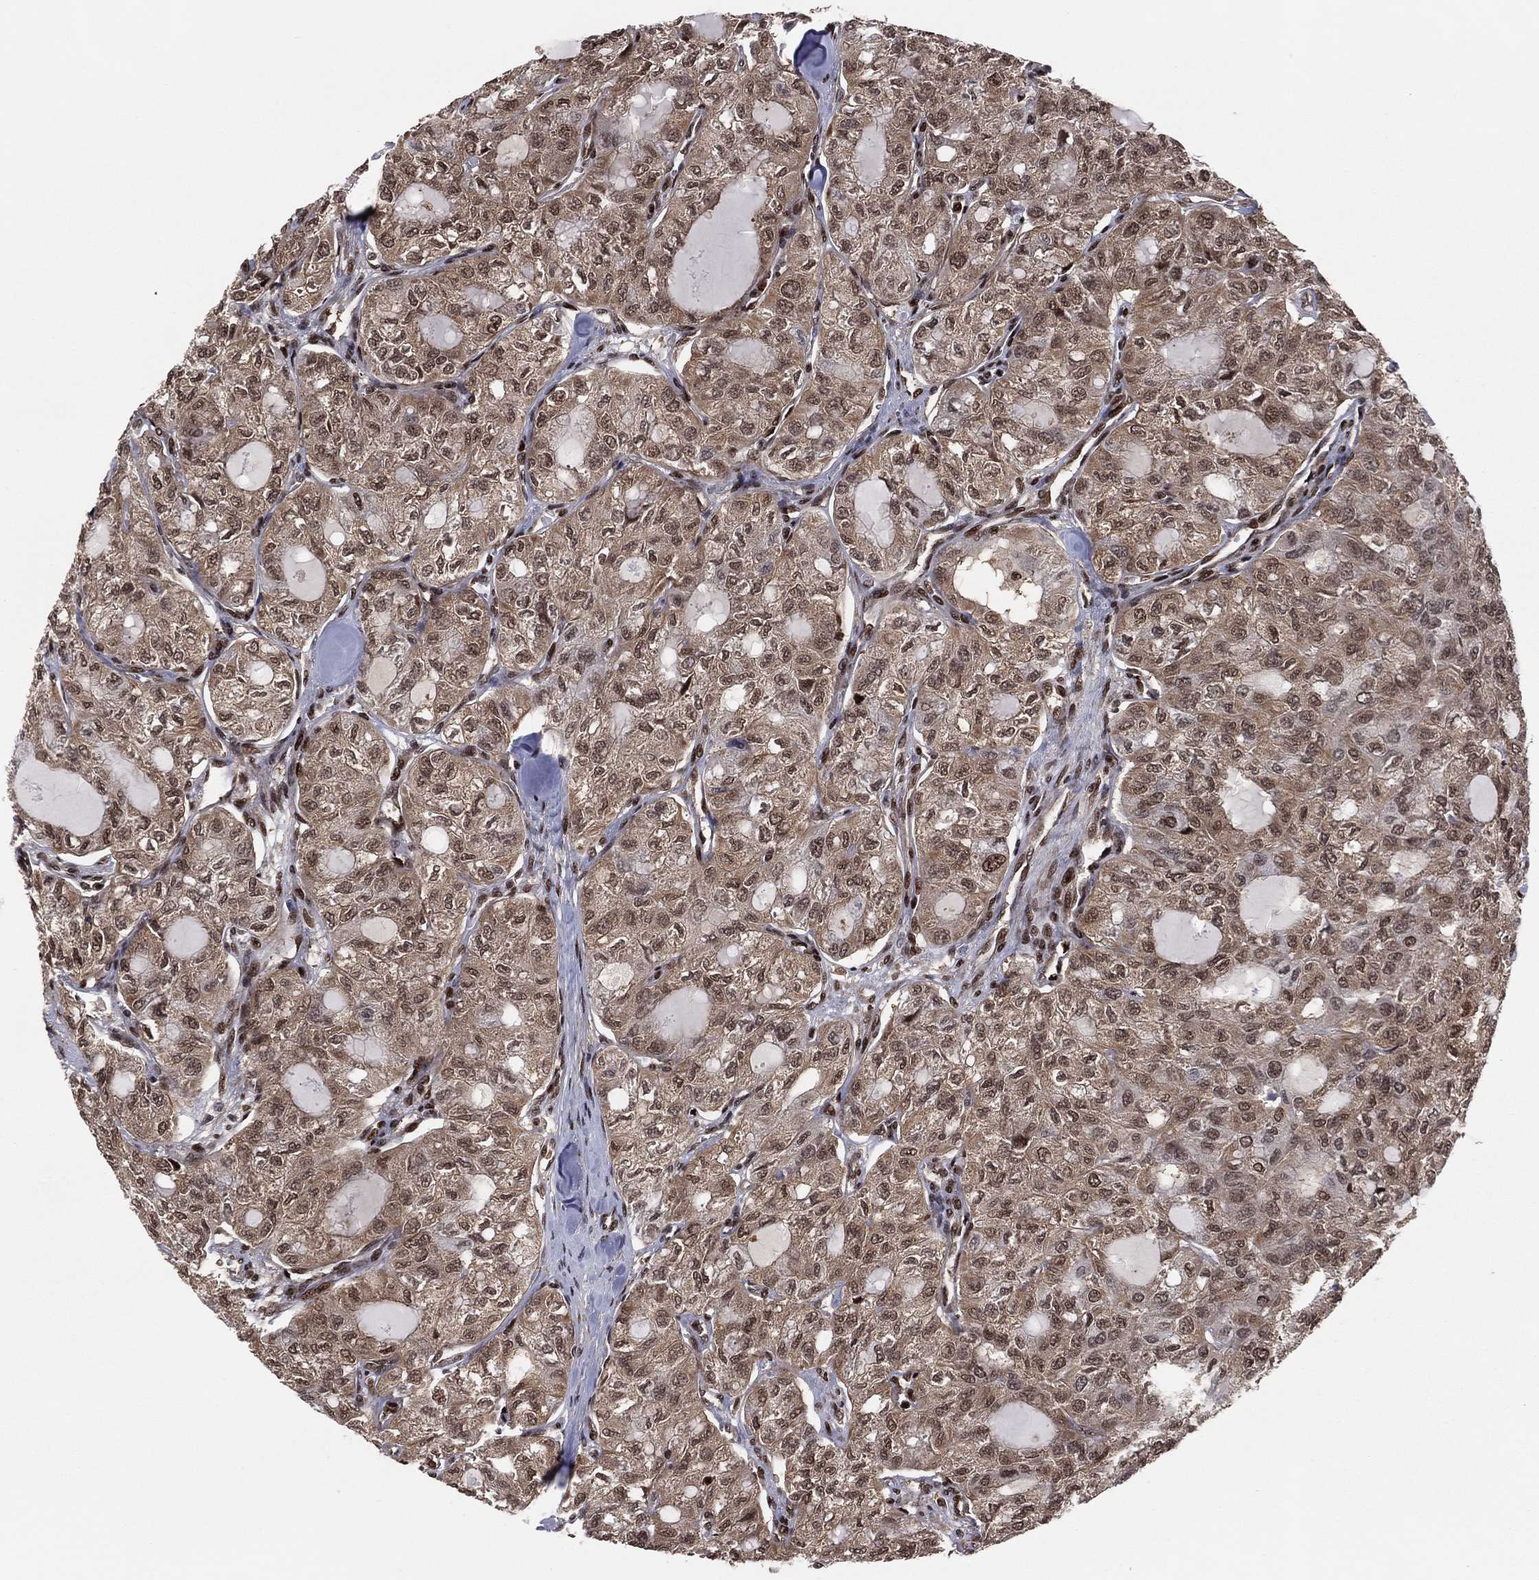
{"staining": {"intensity": "moderate", "quantity": ">75%", "location": "cytoplasmic/membranous,nuclear"}, "tissue": "thyroid cancer", "cell_type": "Tumor cells", "image_type": "cancer", "snomed": [{"axis": "morphology", "description": "Follicular adenoma carcinoma, NOS"}, {"axis": "topography", "description": "Thyroid gland"}], "caption": "About >75% of tumor cells in thyroid cancer (follicular adenoma carcinoma) demonstrate moderate cytoplasmic/membranous and nuclear protein expression as visualized by brown immunohistochemical staining.", "gene": "PSMA1", "patient": {"sex": "male", "age": 75}}